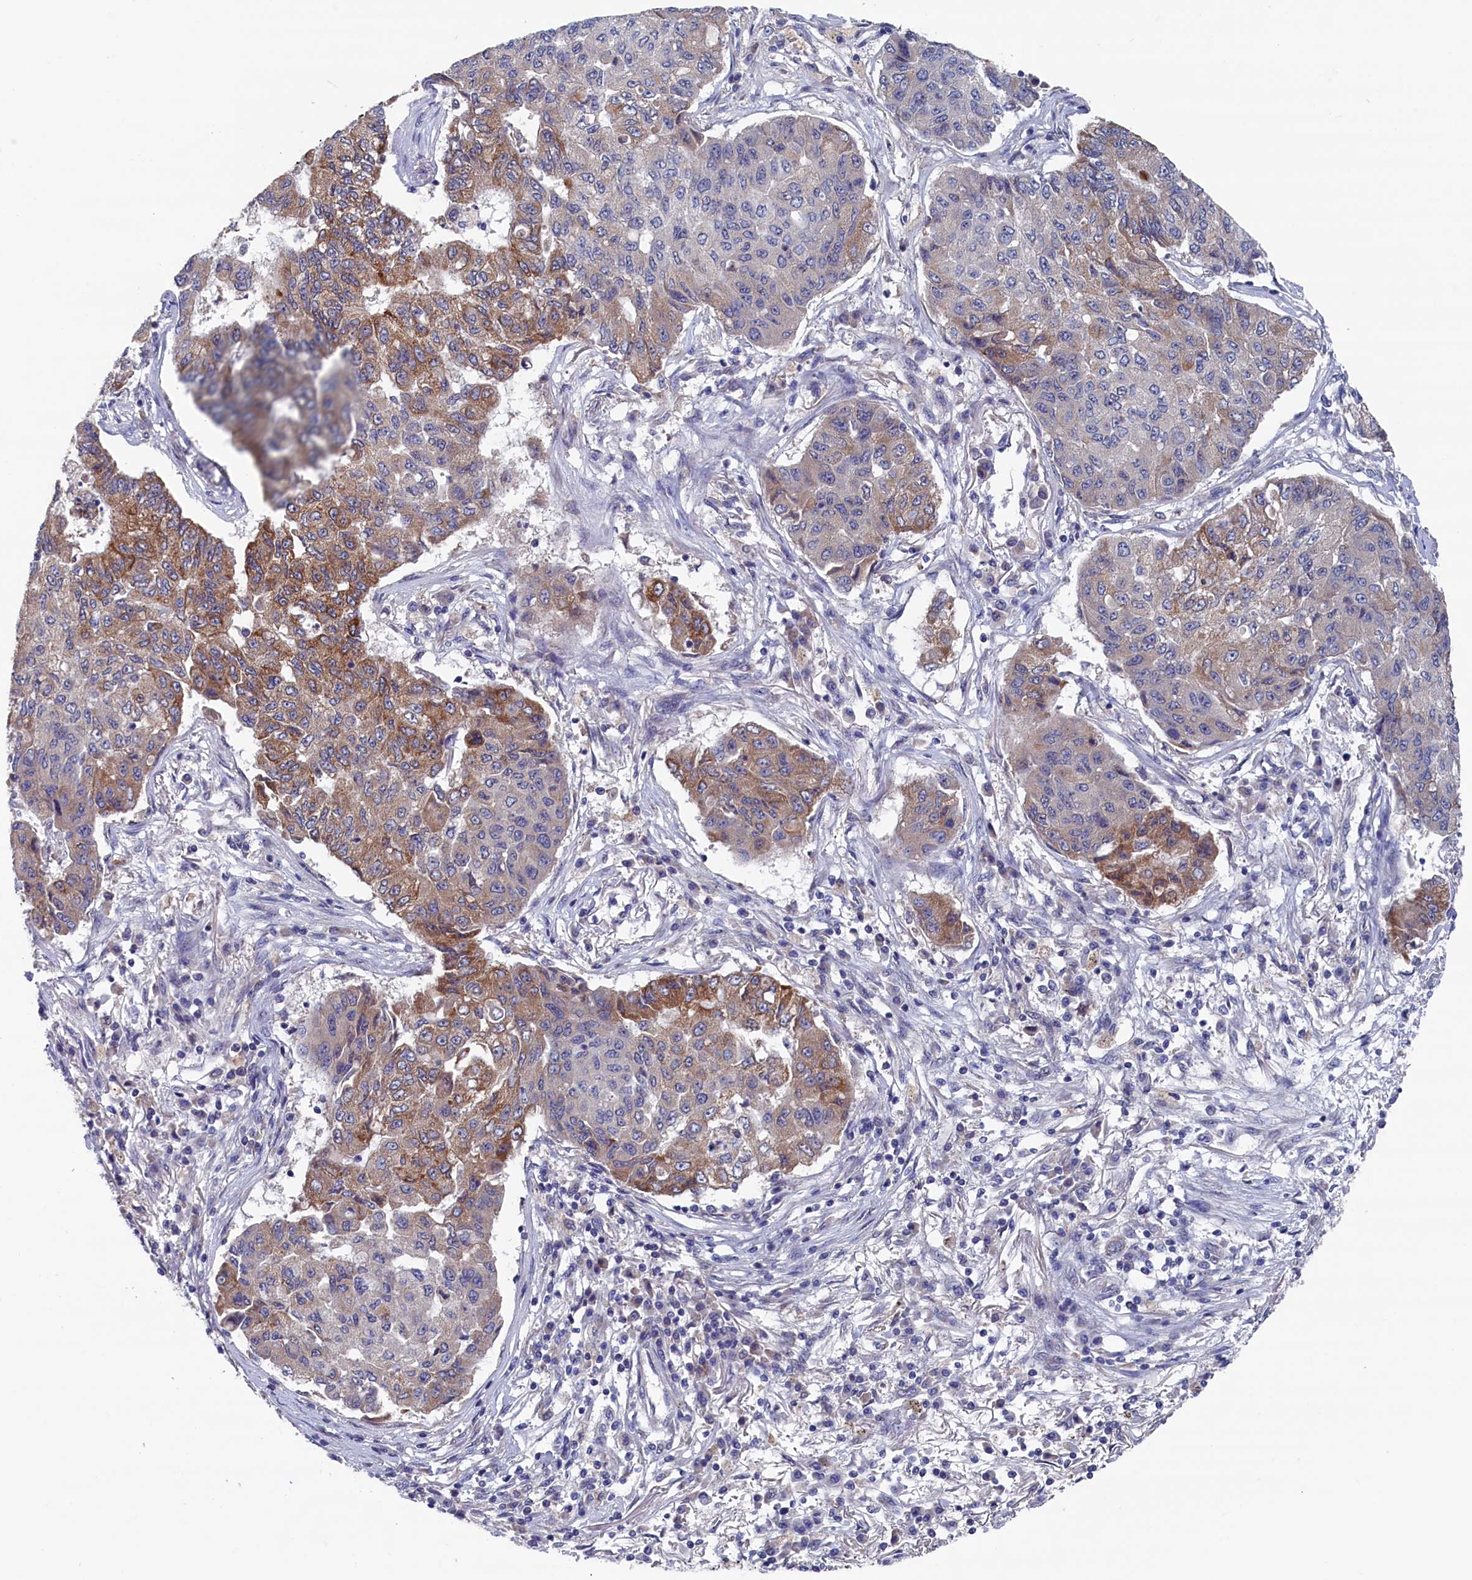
{"staining": {"intensity": "moderate", "quantity": "25%-75%", "location": "cytoplasmic/membranous"}, "tissue": "lung cancer", "cell_type": "Tumor cells", "image_type": "cancer", "snomed": [{"axis": "morphology", "description": "Squamous cell carcinoma, NOS"}, {"axis": "topography", "description": "Lung"}], "caption": "Lung cancer was stained to show a protein in brown. There is medium levels of moderate cytoplasmic/membranous staining in approximately 25%-75% of tumor cells.", "gene": "SPATA13", "patient": {"sex": "male", "age": 74}}